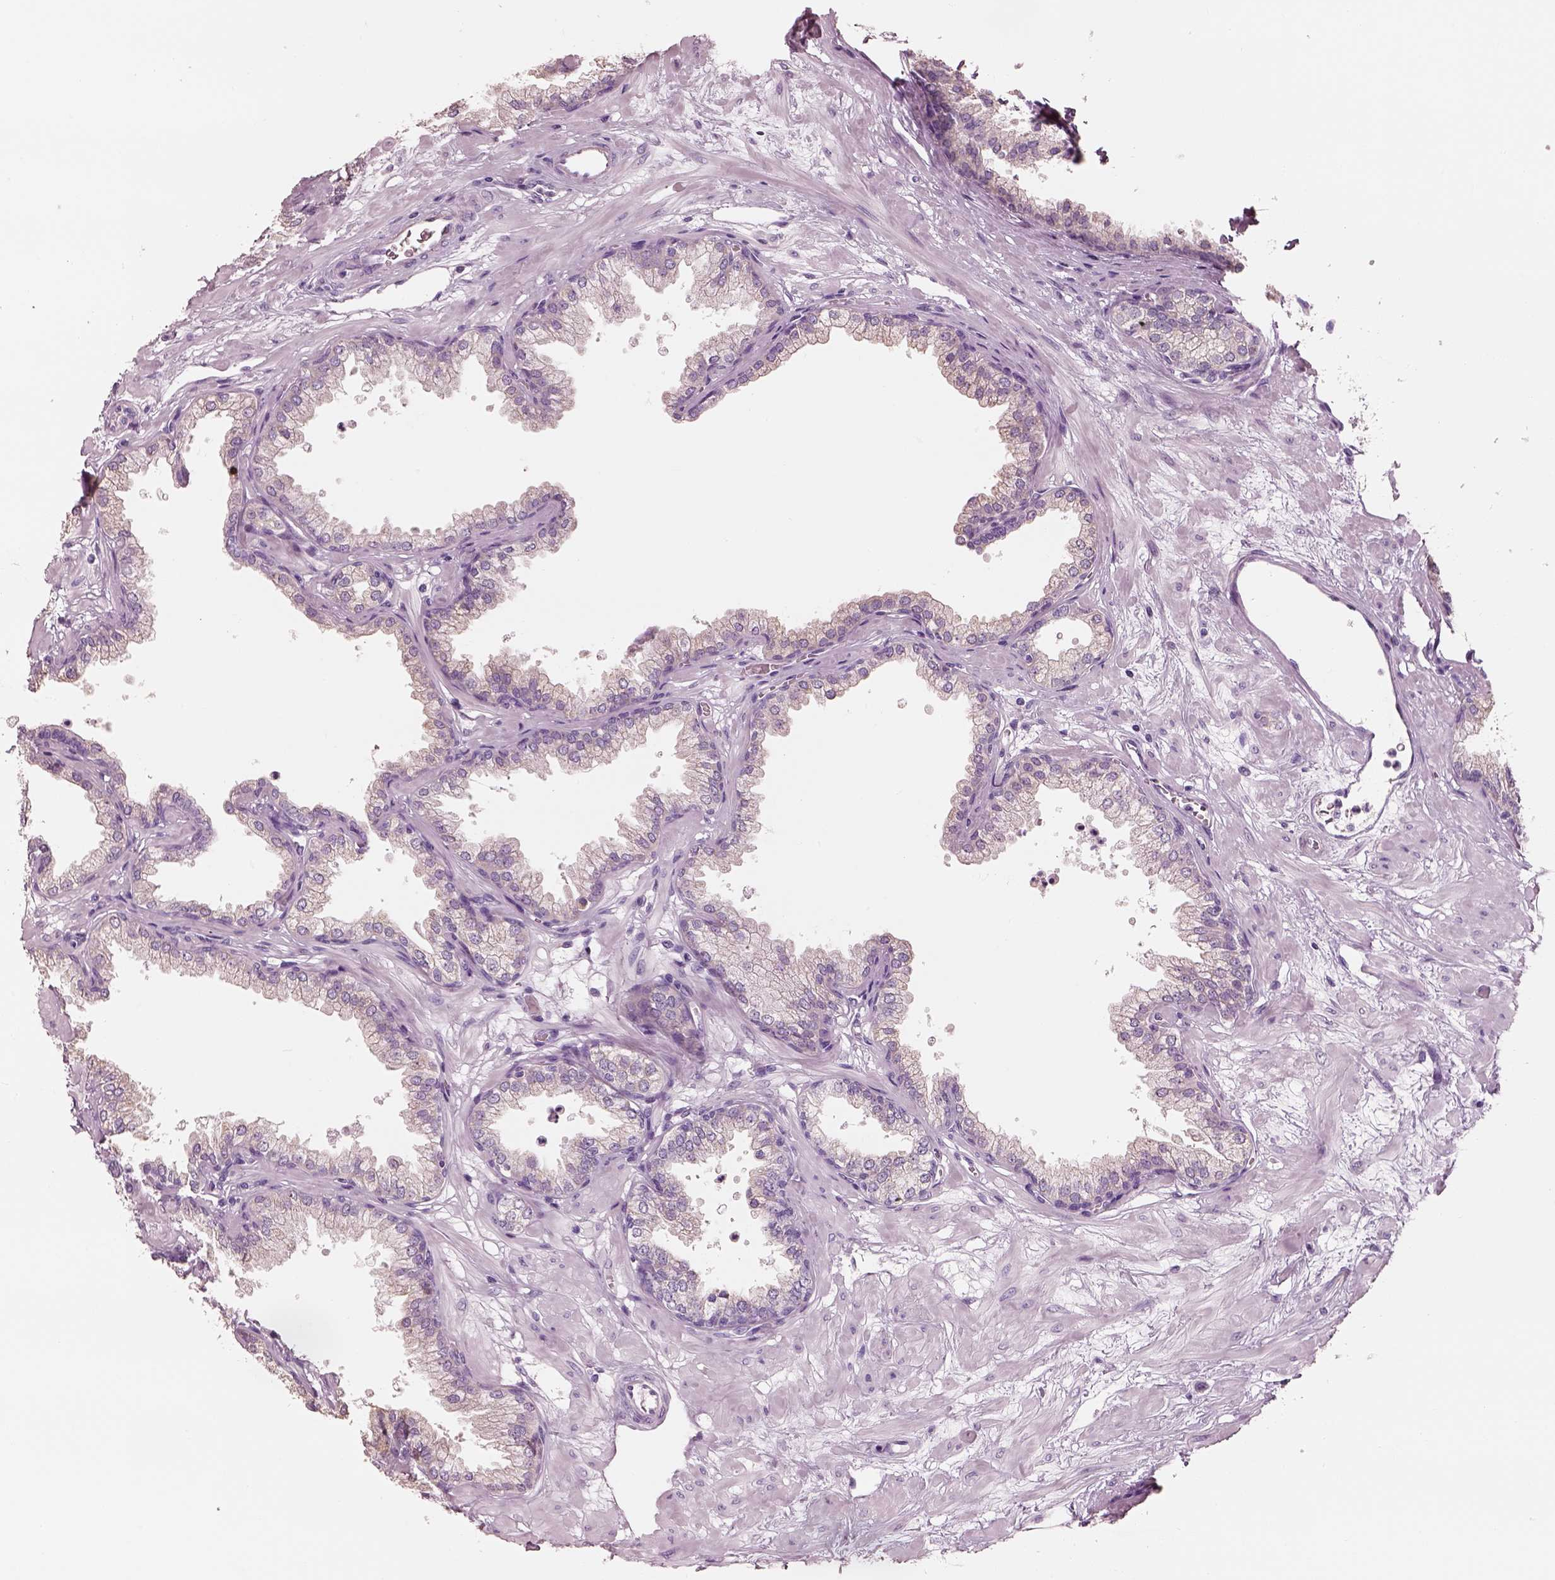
{"staining": {"intensity": "negative", "quantity": "none", "location": "none"}, "tissue": "prostate", "cell_type": "Glandular cells", "image_type": "normal", "snomed": [{"axis": "morphology", "description": "Normal tissue, NOS"}, {"axis": "topography", "description": "Prostate"}], "caption": "Normal prostate was stained to show a protein in brown. There is no significant staining in glandular cells. (DAB (3,3'-diaminobenzidine) IHC, high magnification).", "gene": "PNOC", "patient": {"sex": "male", "age": 37}}